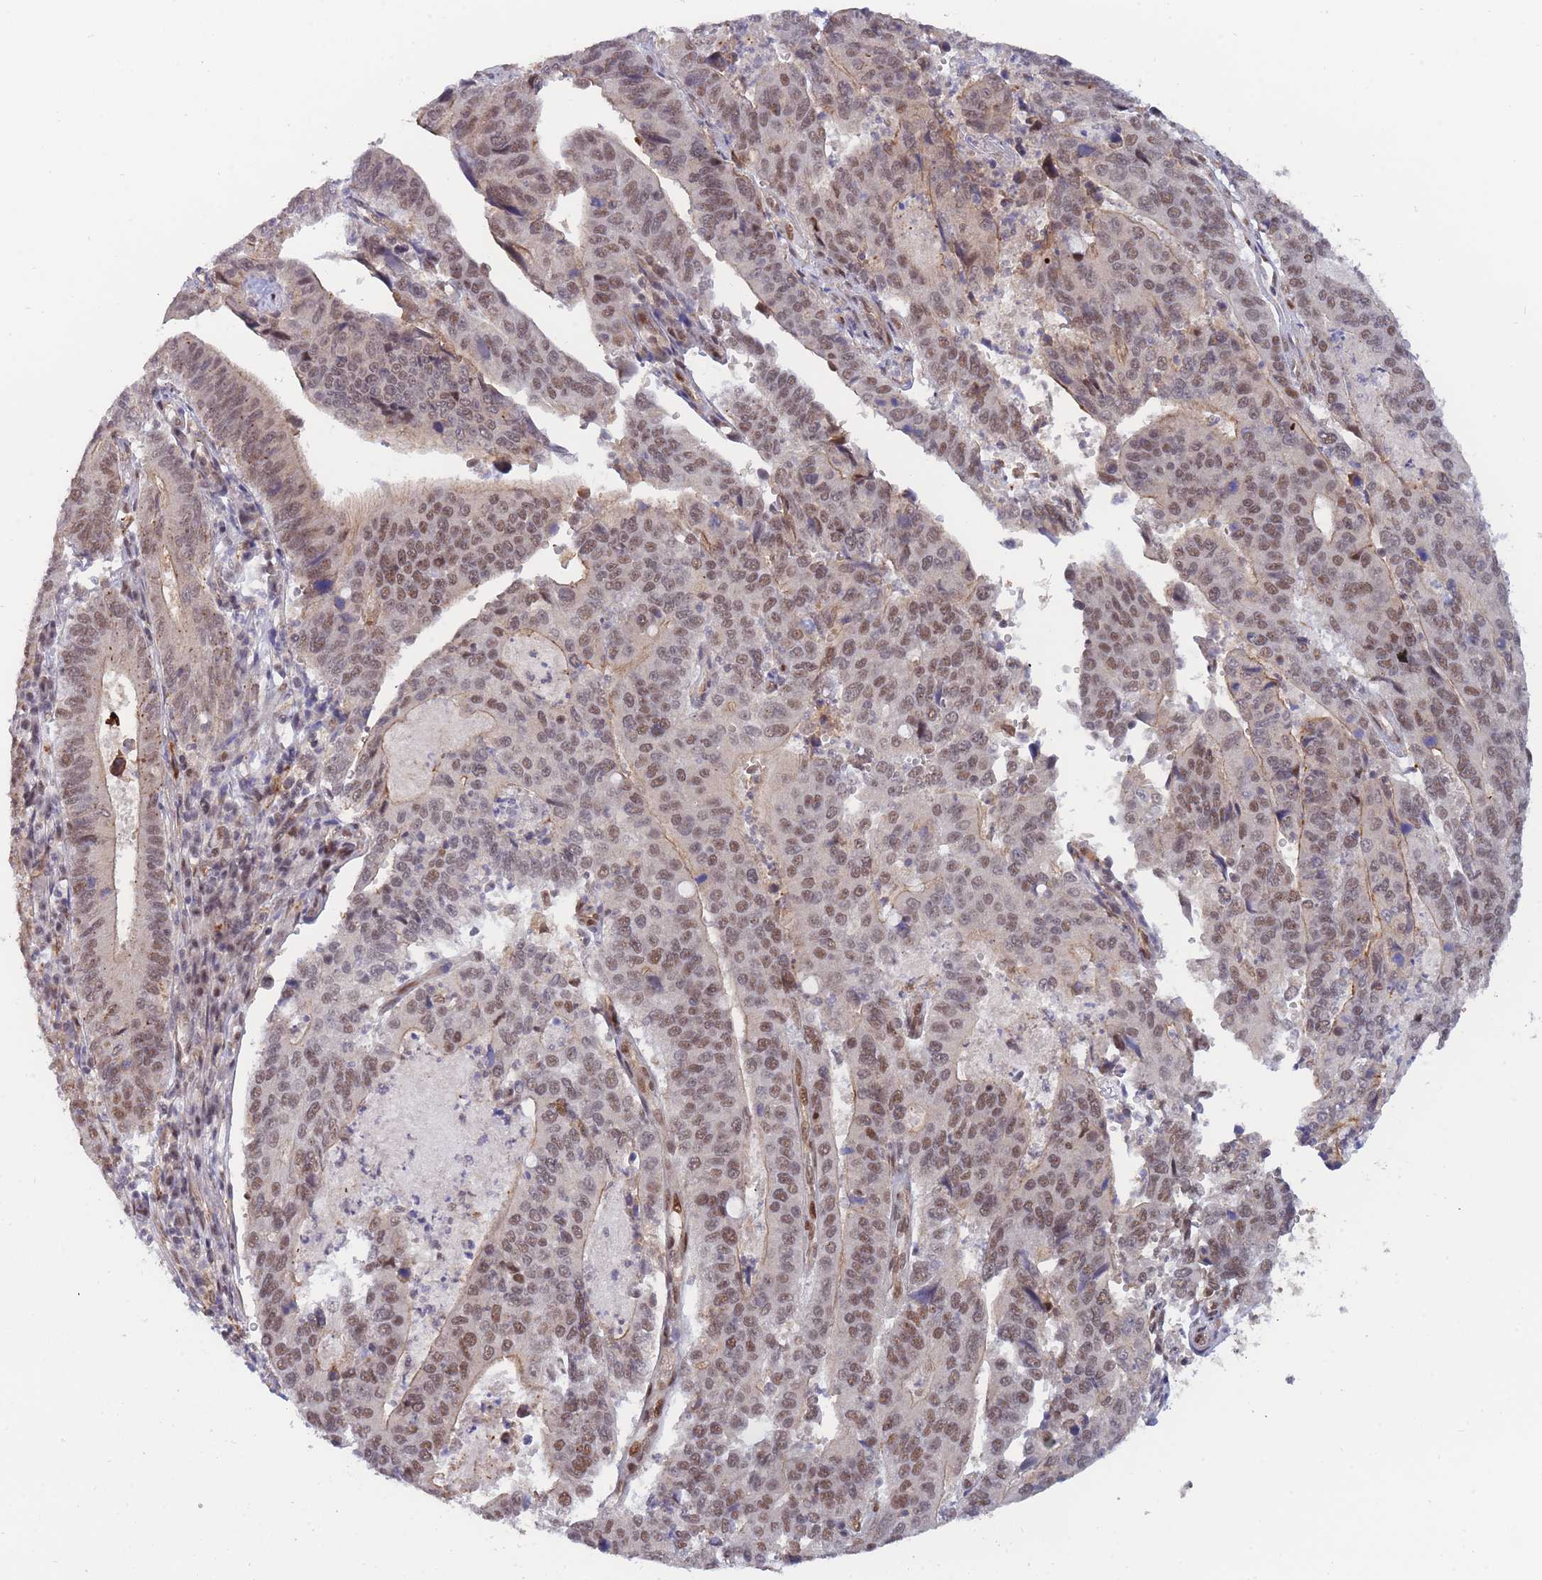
{"staining": {"intensity": "moderate", "quantity": ">75%", "location": "nuclear"}, "tissue": "stomach cancer", "cell_type": "Tumor cells", "image_type": "cancer", "snomed": [{"axis": "morphology", "description": "Adenocarcinoma, NOS"}, {"axis": "topography", "description": "Stomach"}], "caption": "Brown immunohistochemical staining in human stomach cancer demonstrates moderate nuclear positivity in approximately >75% of tumor cells.", "gene": "BOD1L1", "patient": {"sex": "male", "age": 59}}